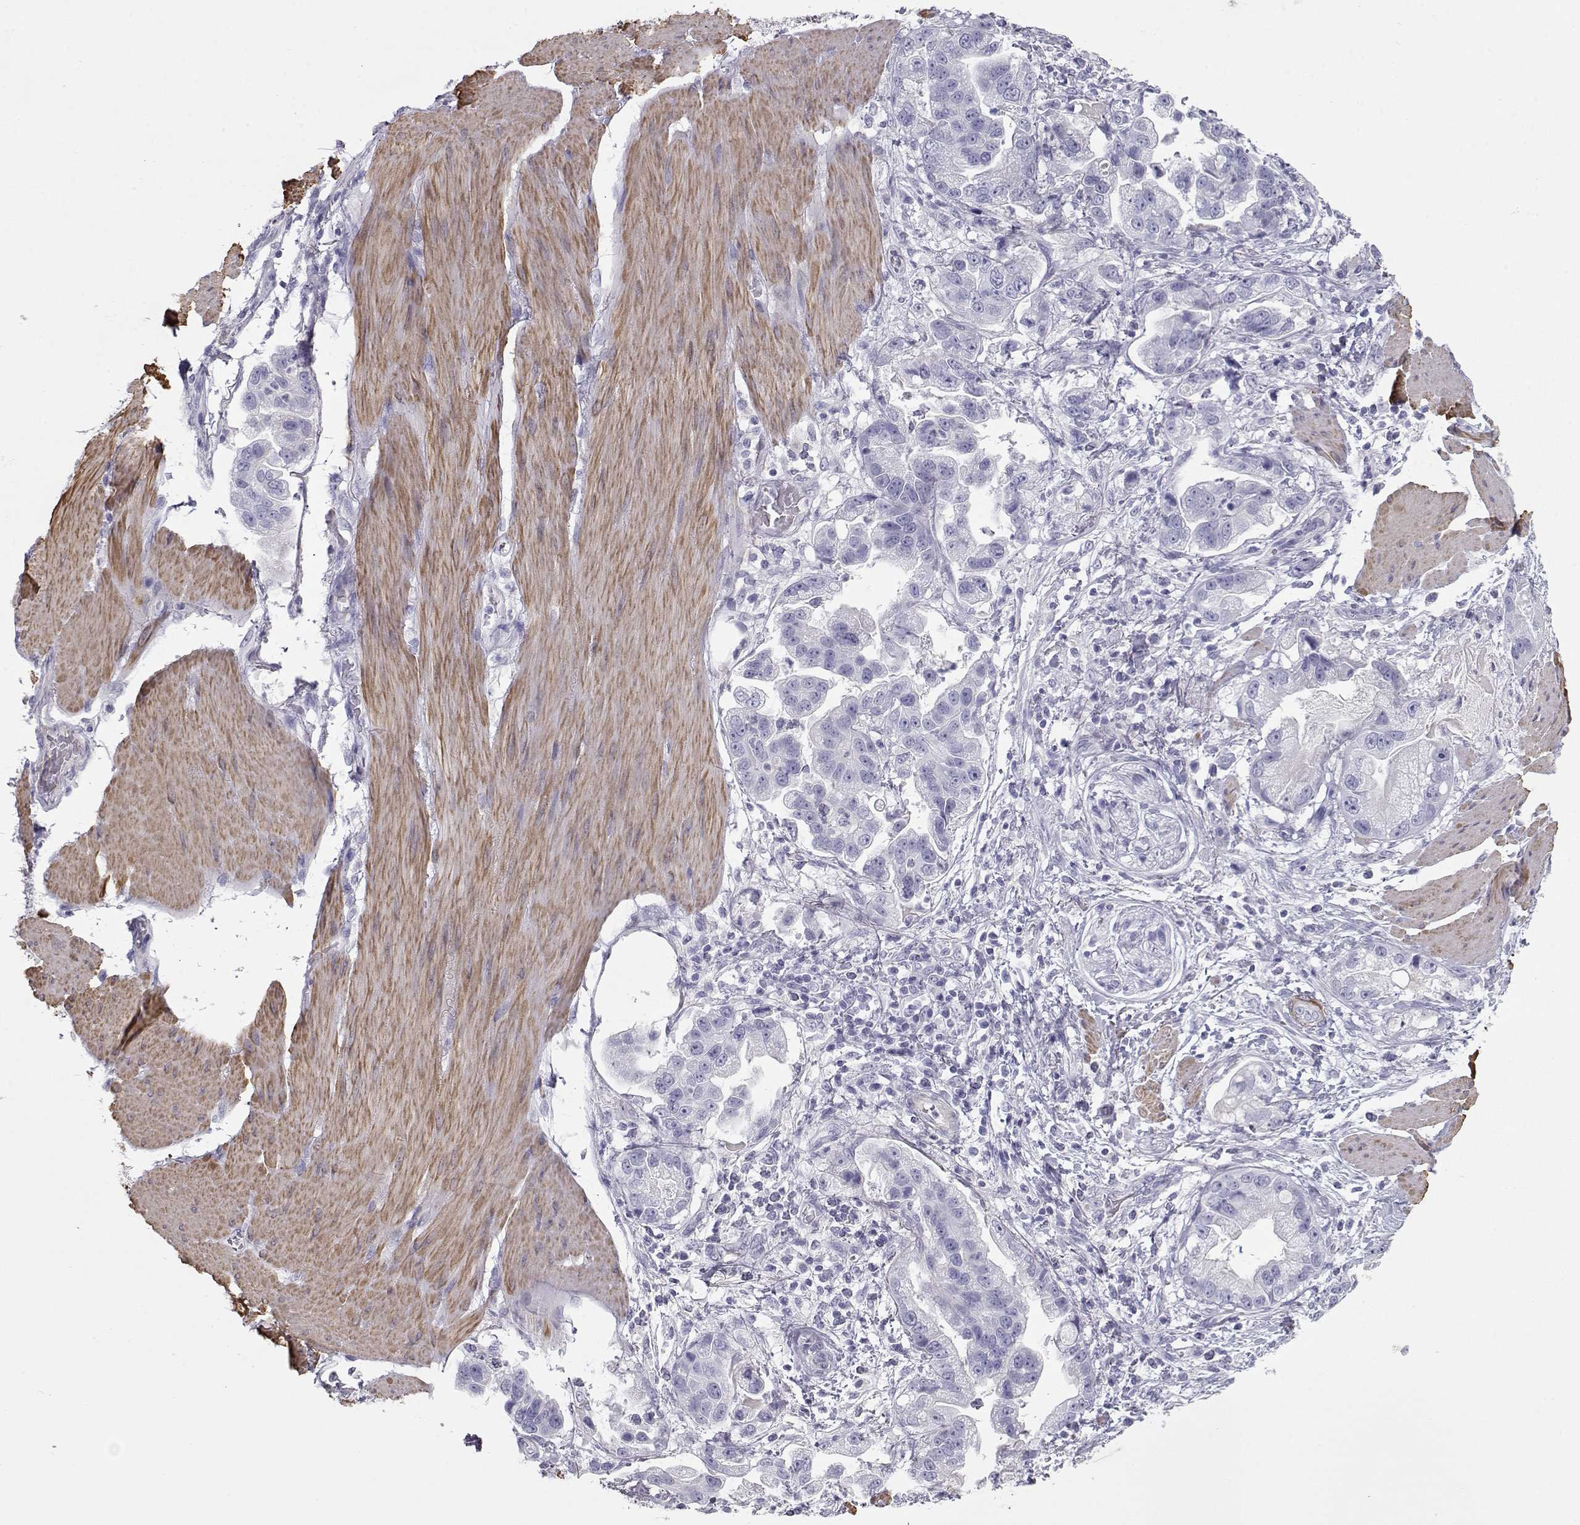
{"staining": {"intensity": "negative", "quantity": "none", "location": "none"}, "tissue": "stomach cancer", "cell_type": "Tumor cells", "image_type": "cancer", "snomed": [{"axis": "morphology", "description": "Adenocarcinoma, NOS"}, {"axis": "topography", "description": "Stomach"}], "caption": "Stomach cancer was stained to show a protein in brown. There is no significant positivity in tumor cells.", "gene": "SLITRK3", "patient": {"sex": "male", "age": 59}}